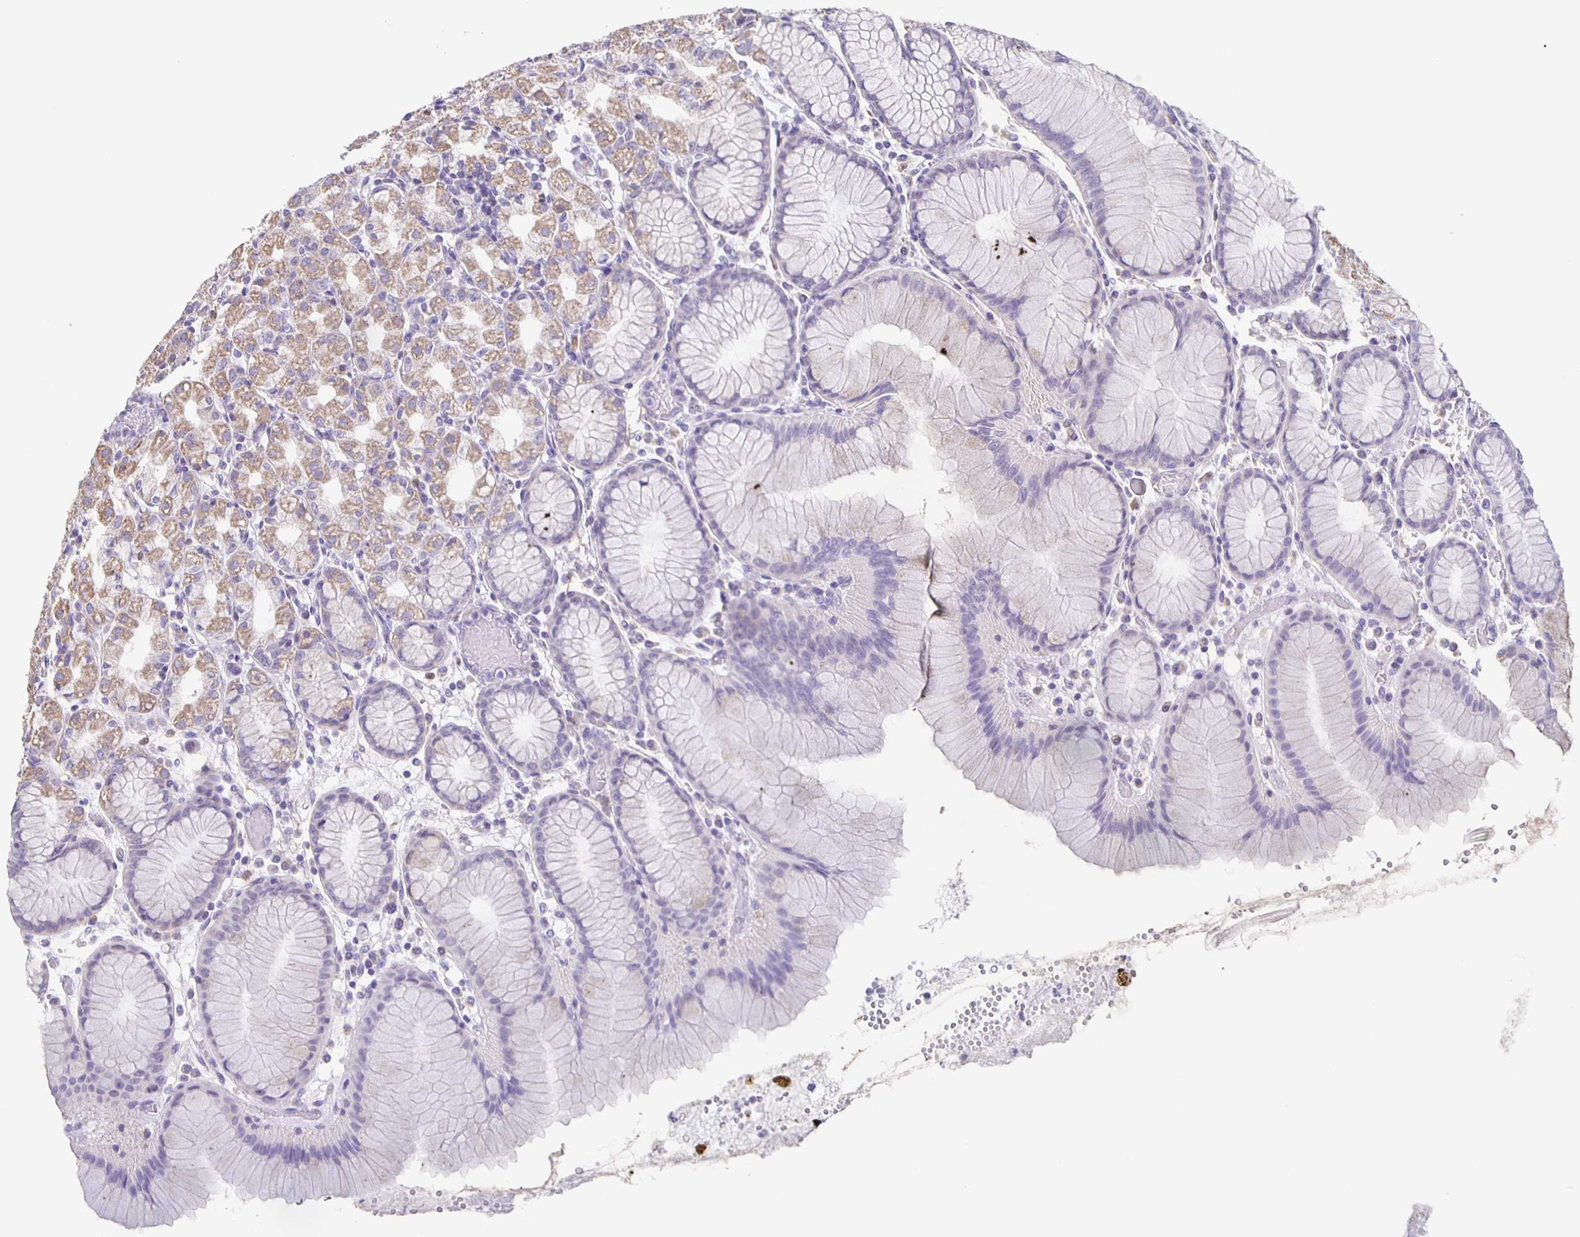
{"staining": {"intensity": "moderate", "quantity": "25%-75%", "location": "cytoplasmic/membranous"}, "tissue": "stomach", "cell_type": "Glandular cells", "image_type": "normal", "snomed": [{"axis": "morphology", "description": "Normal tissue, NOS"}, {"axis": "topography", "description": "Stomach"}], "caption": "Stomach stained with immunohistochemistry reveals moderate cytoplasmic/membranous staining in about 25%-75% of glandular cells.", "gene": "TPPP", "patient": {"sex": "female", "age": 57}}